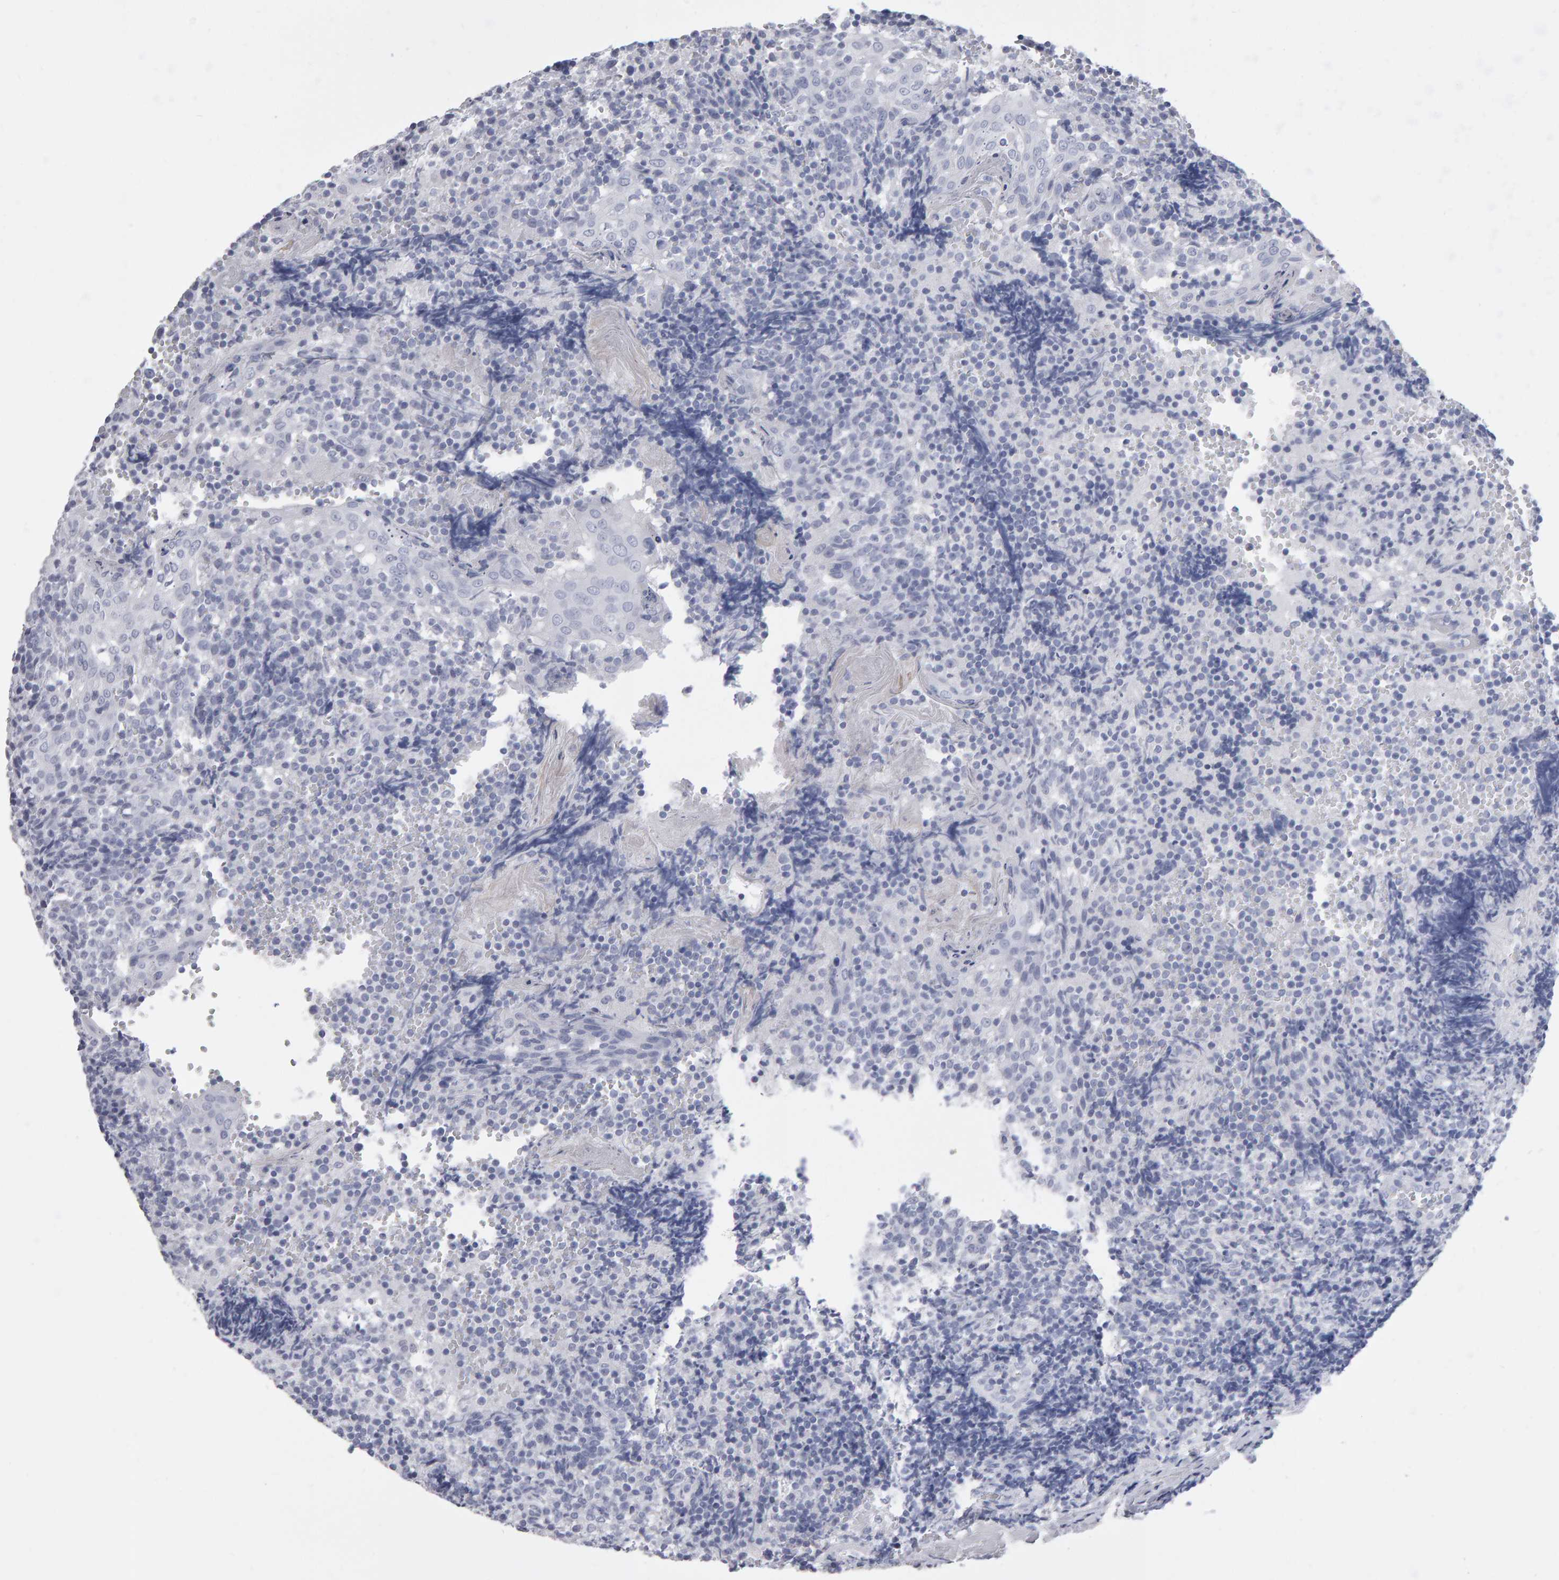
{"staining": {"intensity": "negative", "quantity": "none", "location": "none"}, "tissue": "tonsil", "cell_type": "Germinal center cells", "image_type": "normal", "snomed": [{"axis": "morphology", "description": "Normal tissue, NOS"}, {"axis": "topography", "description": "Tonsil"}], "caption": "Normal tonsil was stained to show a protein in brown. There is no significant positivity in germinal center cells. (Brightfield microscopy of DAB IHC at high magnification).", "gene": "NCDN", "patient": {"sex": "female", "age": 19}}